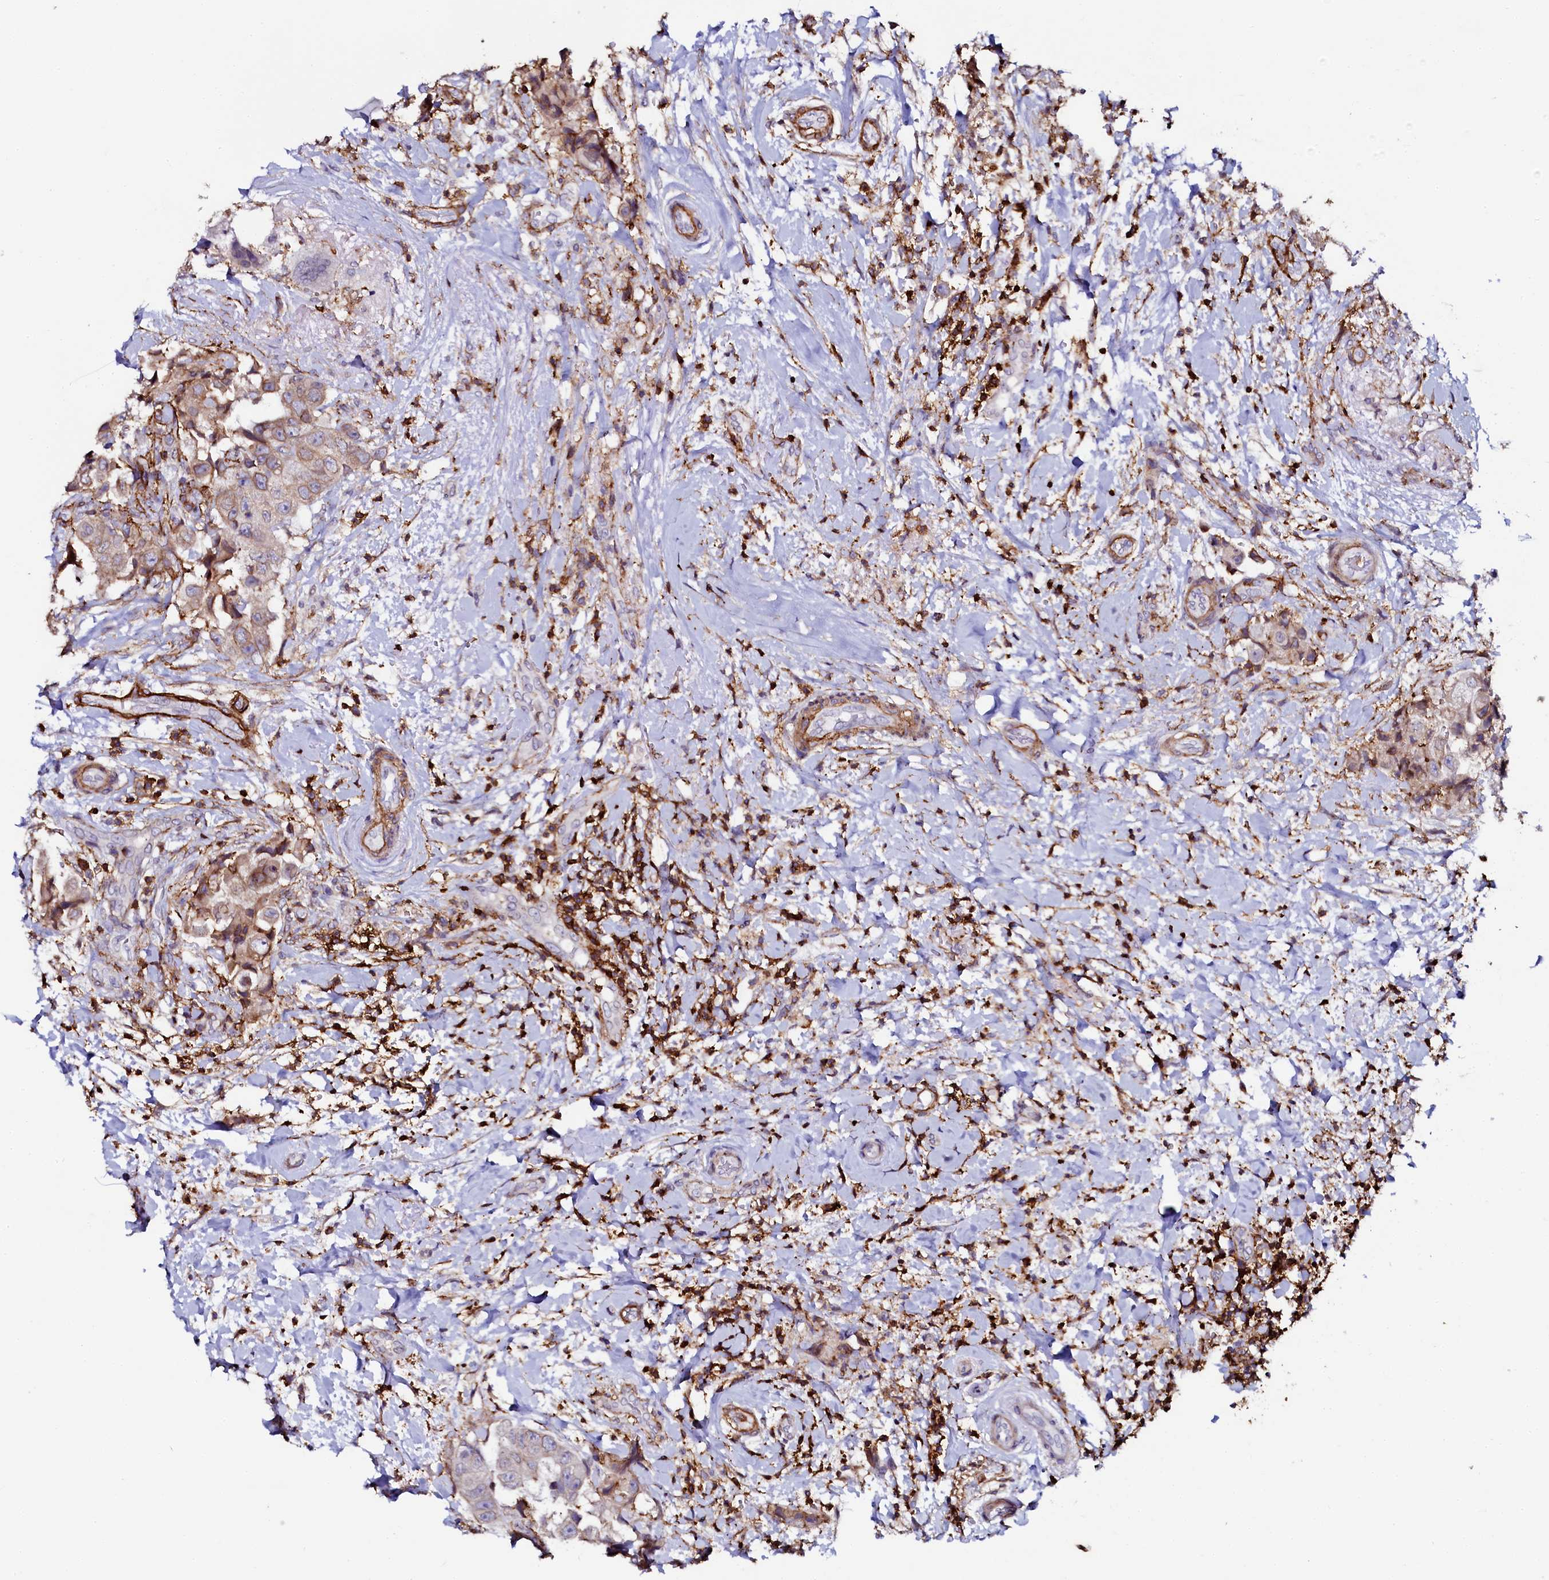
{"staining": {"intensity": "weak", "quantity": "25%-75%", "location": "cytoplasmic/membranous"}, "tissue": "breast cancer", "cell_type": "Tumor cells", "image_type": "cancer", "snomed": [{"axis": "morphology", "description": "Normal tissue, NOS"}, {"axis": "morphology", "description": "Duct carcinoma"}, {"axis": "topography", "description": "Breast"}], "caption": "Immunohistochemistry (IHC) staining of breast cancer (invasive ductal carcinoma), which reveals low levels of weak cytoplasmic/membranous staining in approximately 25%-75% of tumor cells indicating weak cytoplasmic/membranous protein staining. The staining was performed using DAB (brown) for protein detection and nuclei were counterstained in hematoxylin (blue).", "gene": "AAAS", "patient": {"sex": "female", "age": 62}}